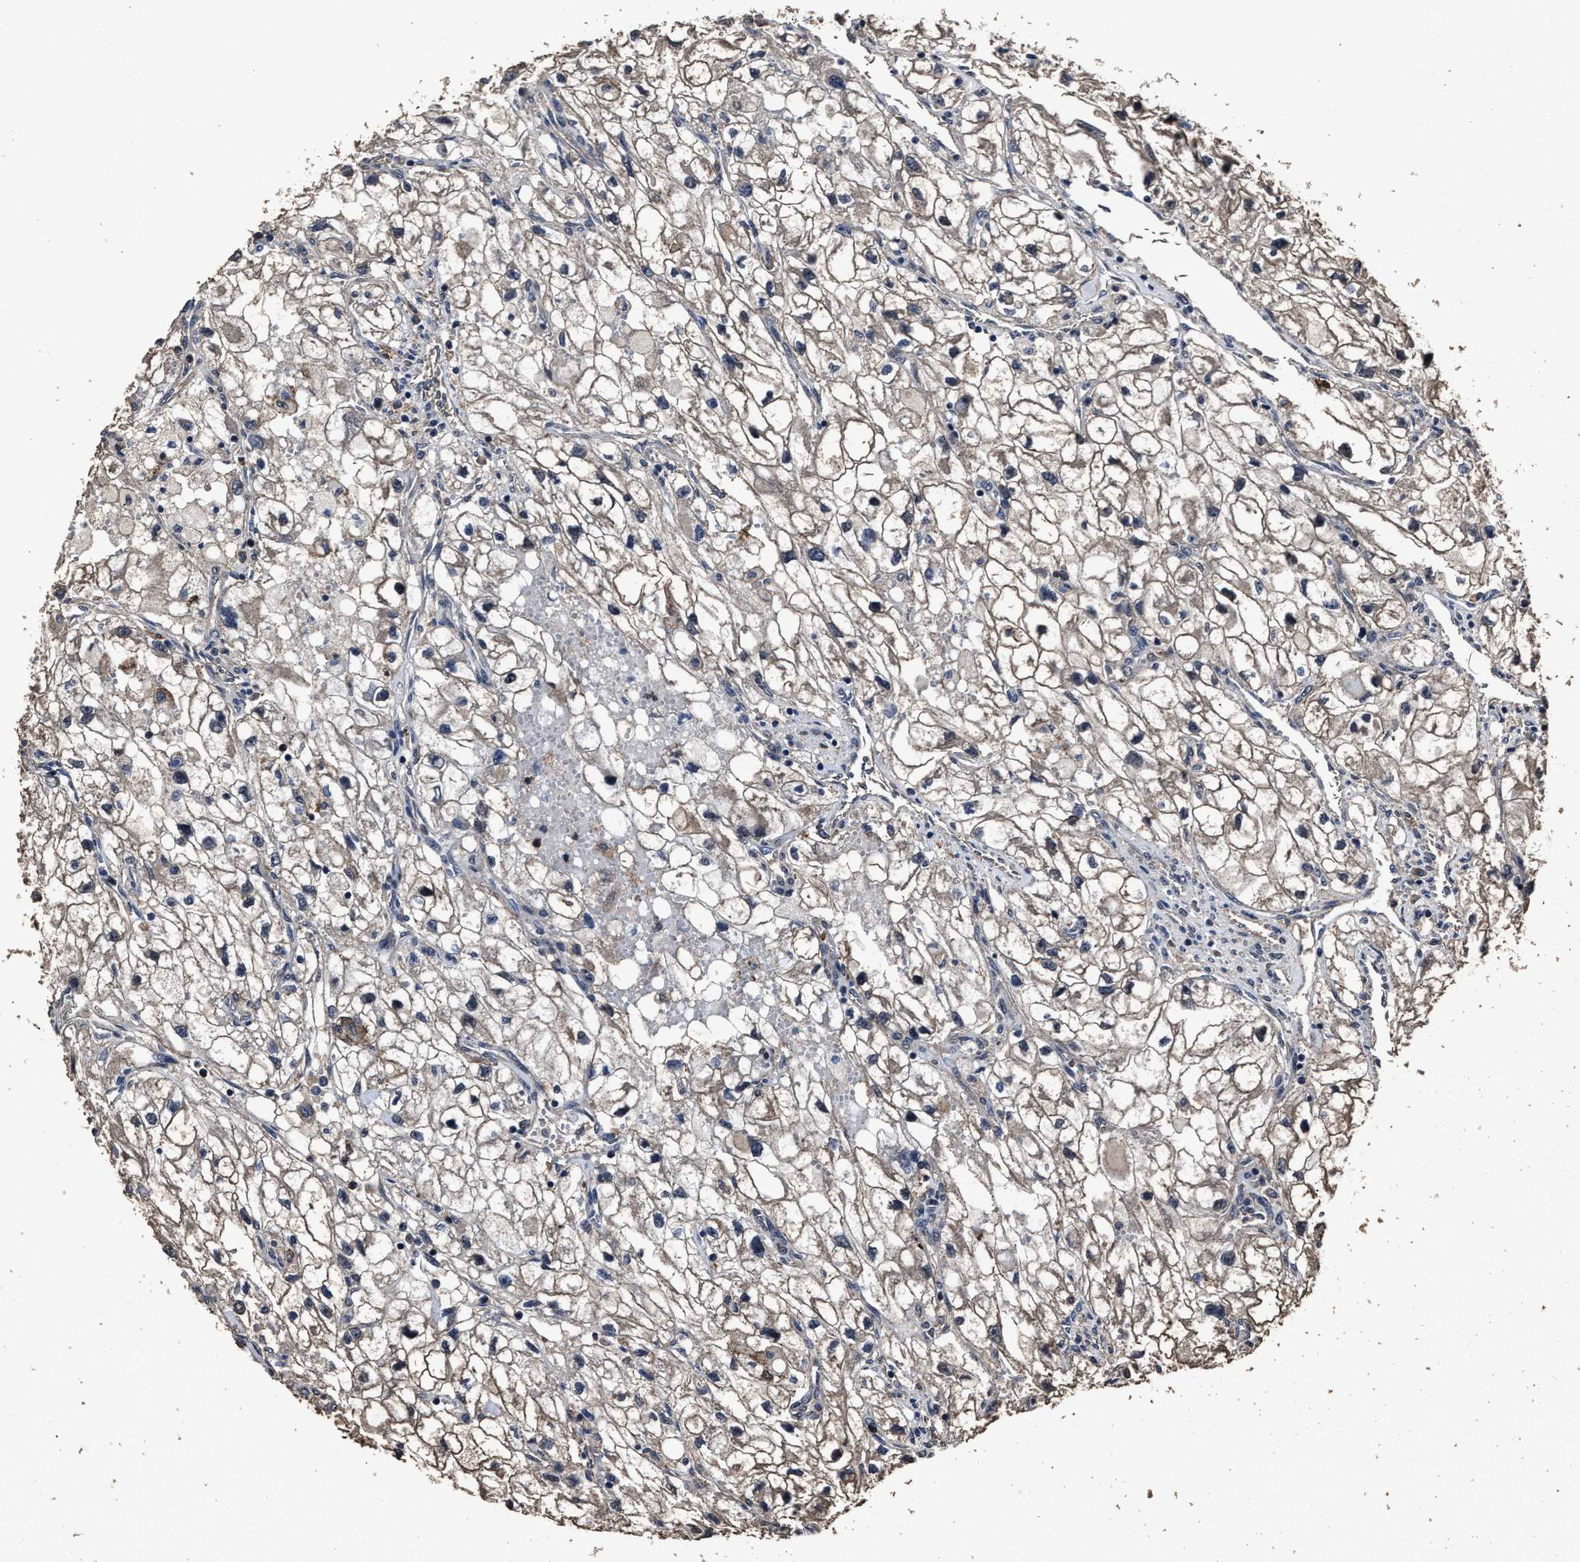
{"staining": {"intensity": "weak", "quantity": "<25%", "location": "cytoplasmic/membranous"}, "tissue": "renal cancer", "cell_type": "Tumor cells", "image_type": "cancer", "snomed": [{"axis": "morphology", "description": "Adenocarcinoma, NOS"}, {"axis": "topography", "description": "Kidney"}], "caption": "There is no significant staining in tumor cells of adenocarcinoma (renal).", "gene": "RSBN1L", "patient": {"sex": "female", "age": 70}}